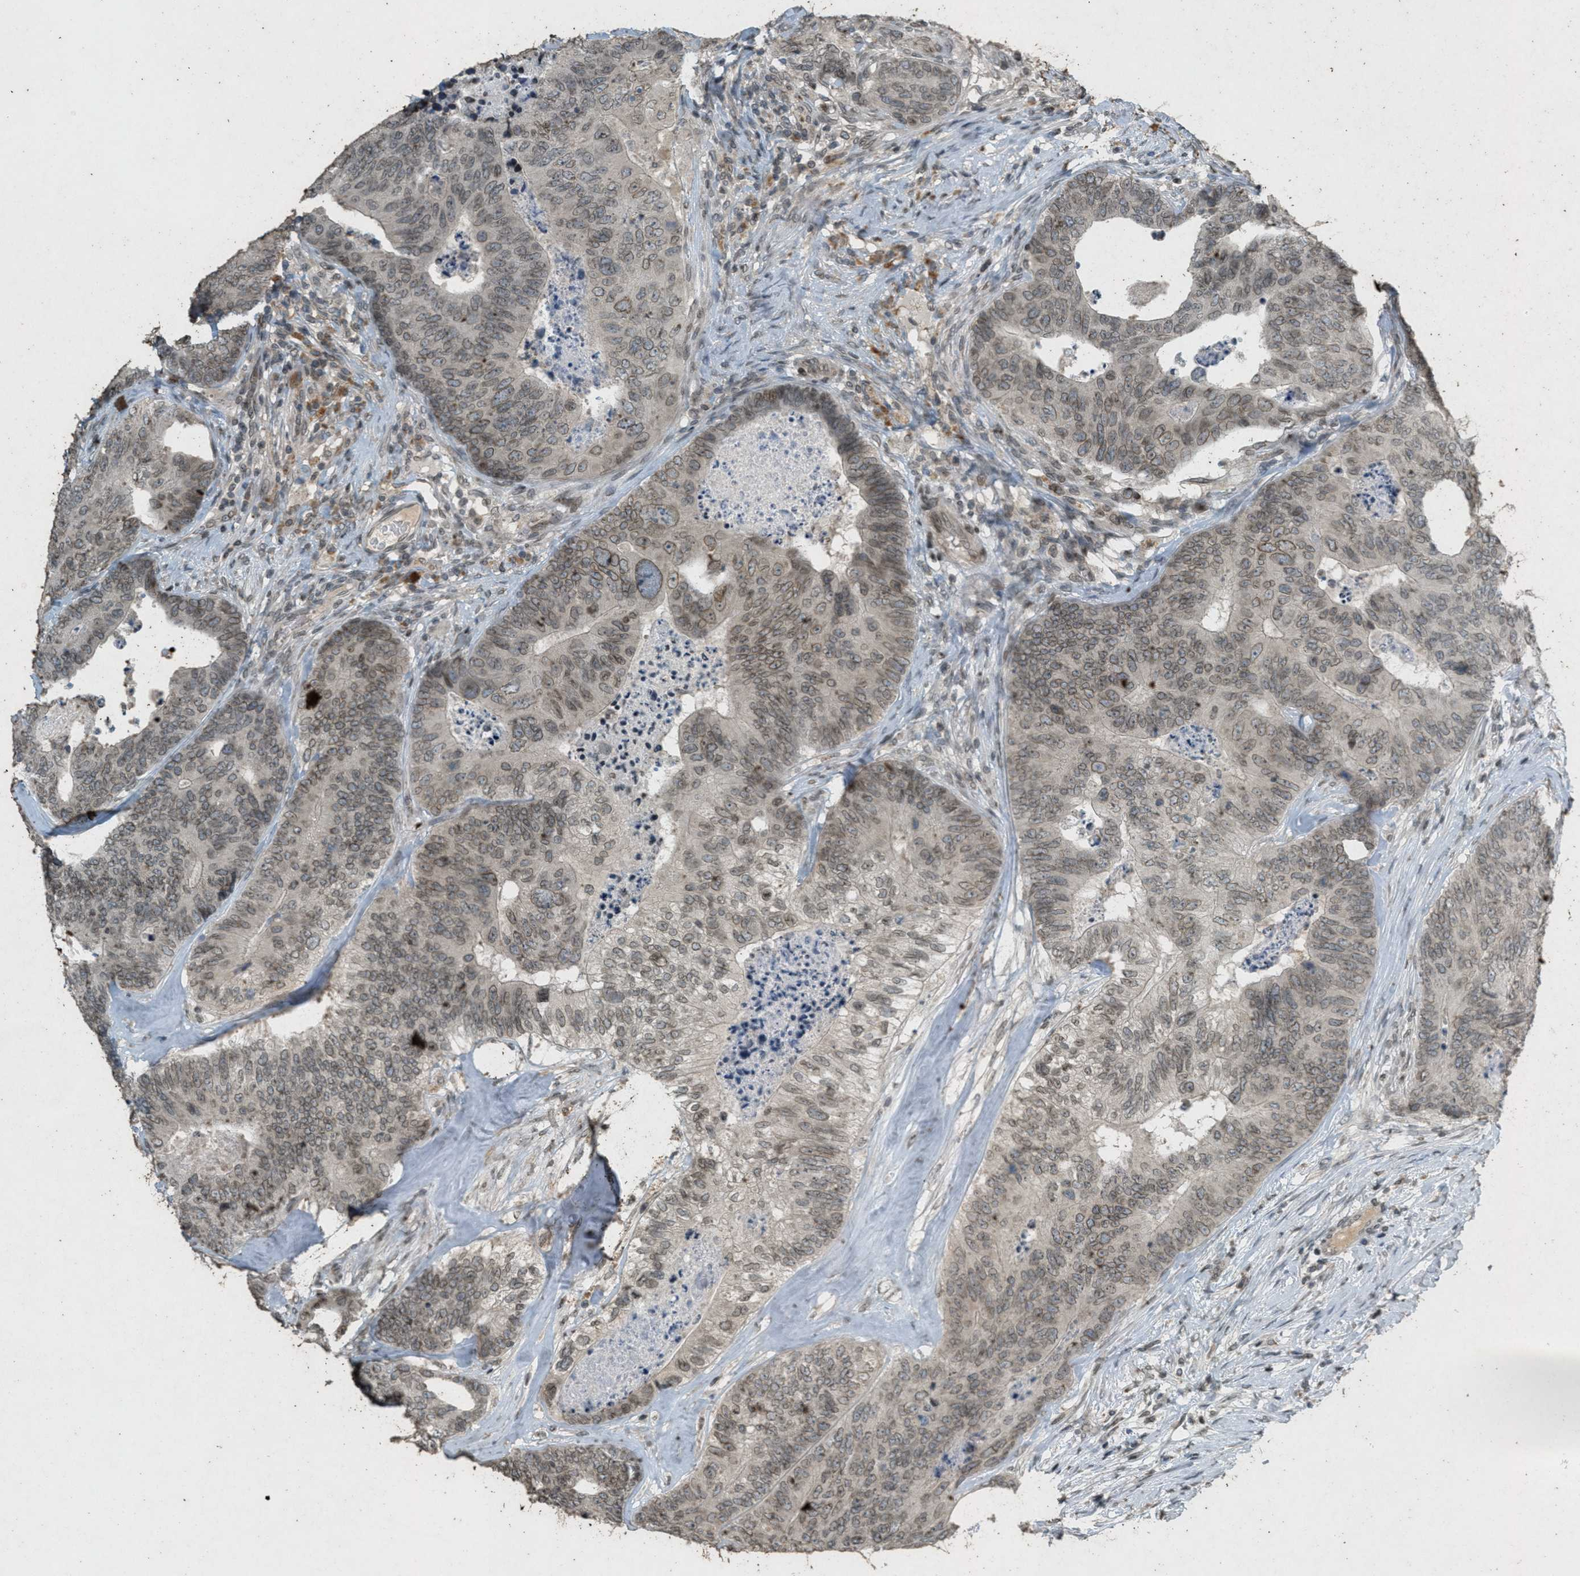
{"staining": {"intensity": "moderate", "quantity": "25%-75%", "location": "cytoplasmic/membranous,nuclear"}, "tissue": "colorectal cancer", "cell_type": "Tumor cells", "image_type": "cancer", "snomed": [{"axis": "morphology", "description": "Adenocarcinoma, NOS"}, {"axis": "topography", "description": "Colon"}], "caption": "Immunohistochemistry (IHC) micrograph of neoplastic tissue: human colorectal cancer stained using immunohistochemistry reveals medium levels of moderate protein expression localized specifically in the cytoplasmic/membranous and nuclear of tumor cells, appearing as a cytoplasmic/membranous and nuclear brown color.", "gene": "ABHD6", "patient": {"sex": "female", "age": 67}}